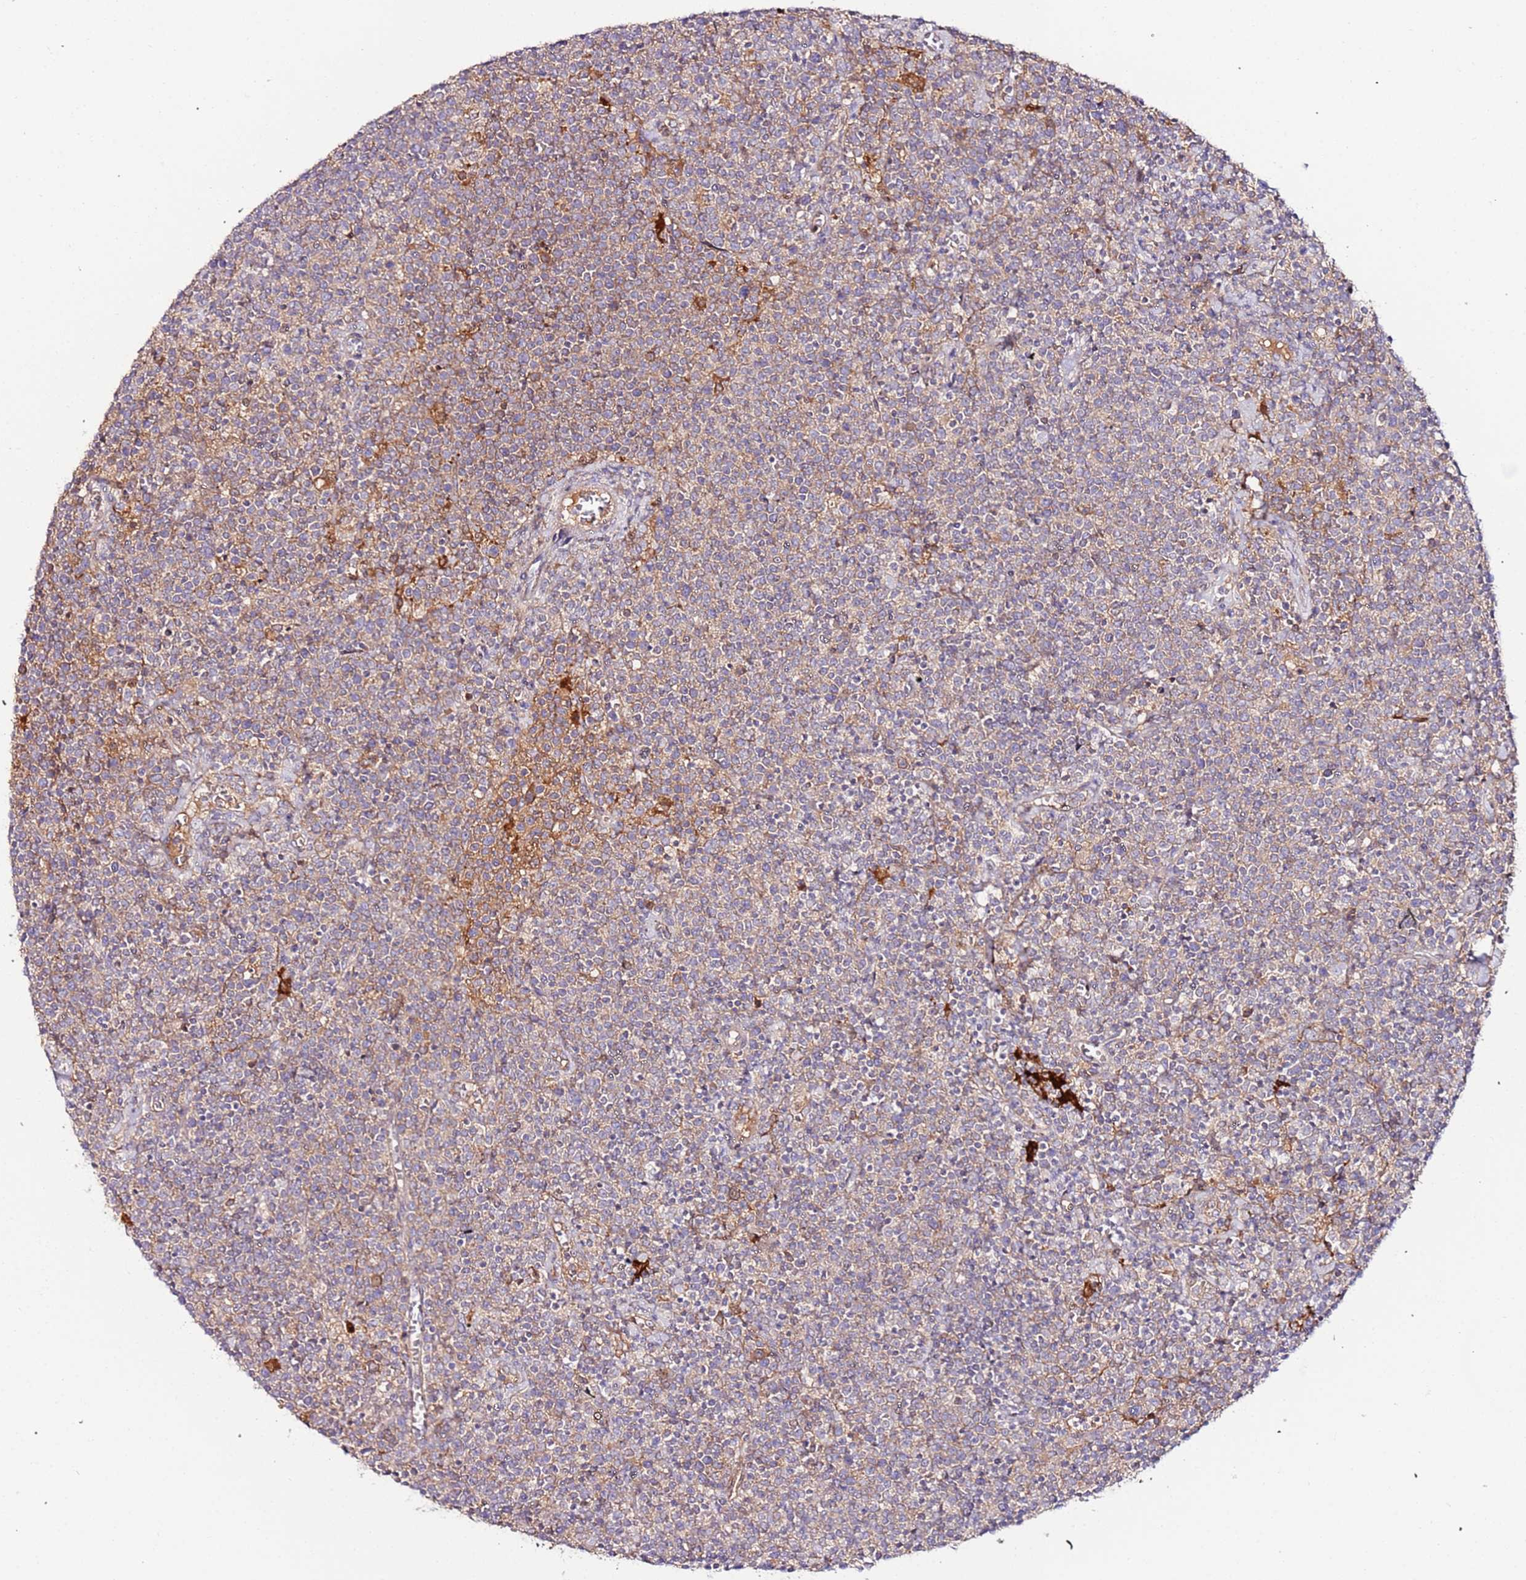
{"staining": {"intensity": "weak", "quantity": "25%-75%", "location": "cytoplasmic/membranous"}, "tissue": "lymphoma", "cell_type": "Tumor cells", "image_type": "cancer", "snomed": [{"axis": "morphology", "description": "Malignant lymphoma, non-Hodgkin's type, High grade"}, {"axis": "topography", "description": "Lymph node"}], "caption": "A brown stain highlights weak cytoplasmic/membranous positivity of a protein in lymphoma tumor cells.", "gene": "FLVCR1", "patient": {"sex": "male", "age": 61}}